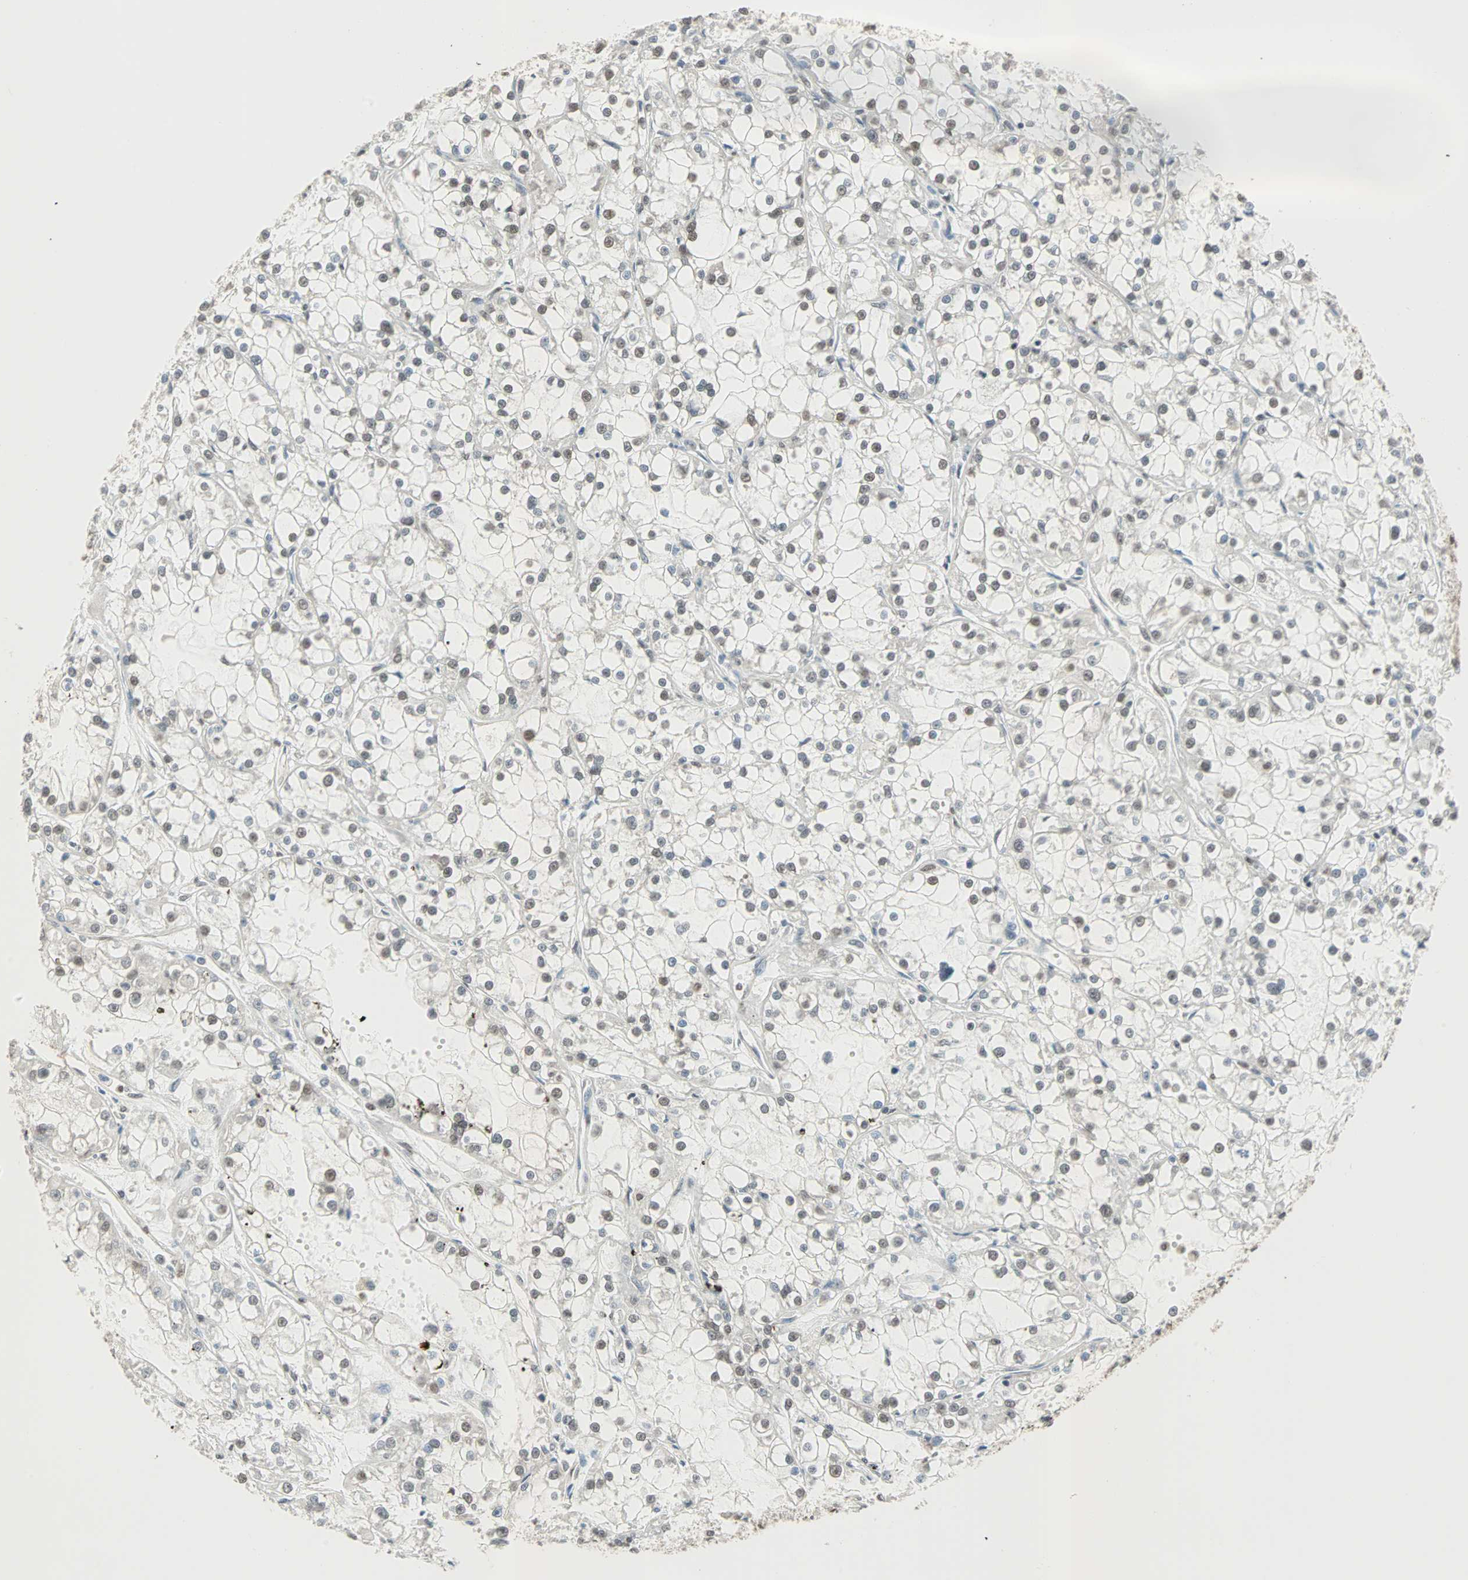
{"staining": {"intensity": "moderate", "quantity": "25%-75%", "location": "nuclear"}, "tissue": "renal cancer", "cell_type": "Tumor cells", "image_type": "cancer", "snomed": [{"axis": "morphology", "description": "Adenocarcinoma, NOS"}, {"axis": "topography", "description": "Kidney"}], "caption": "Renal cancer (adenocarcinoma) was stained to show a protein in brown. There is medium levels of moderate nuclear expression in approximately 25%-75% of tumor cells.", "gene": "DAZAP1", "patient": {"sex": "female", "age": 52}}